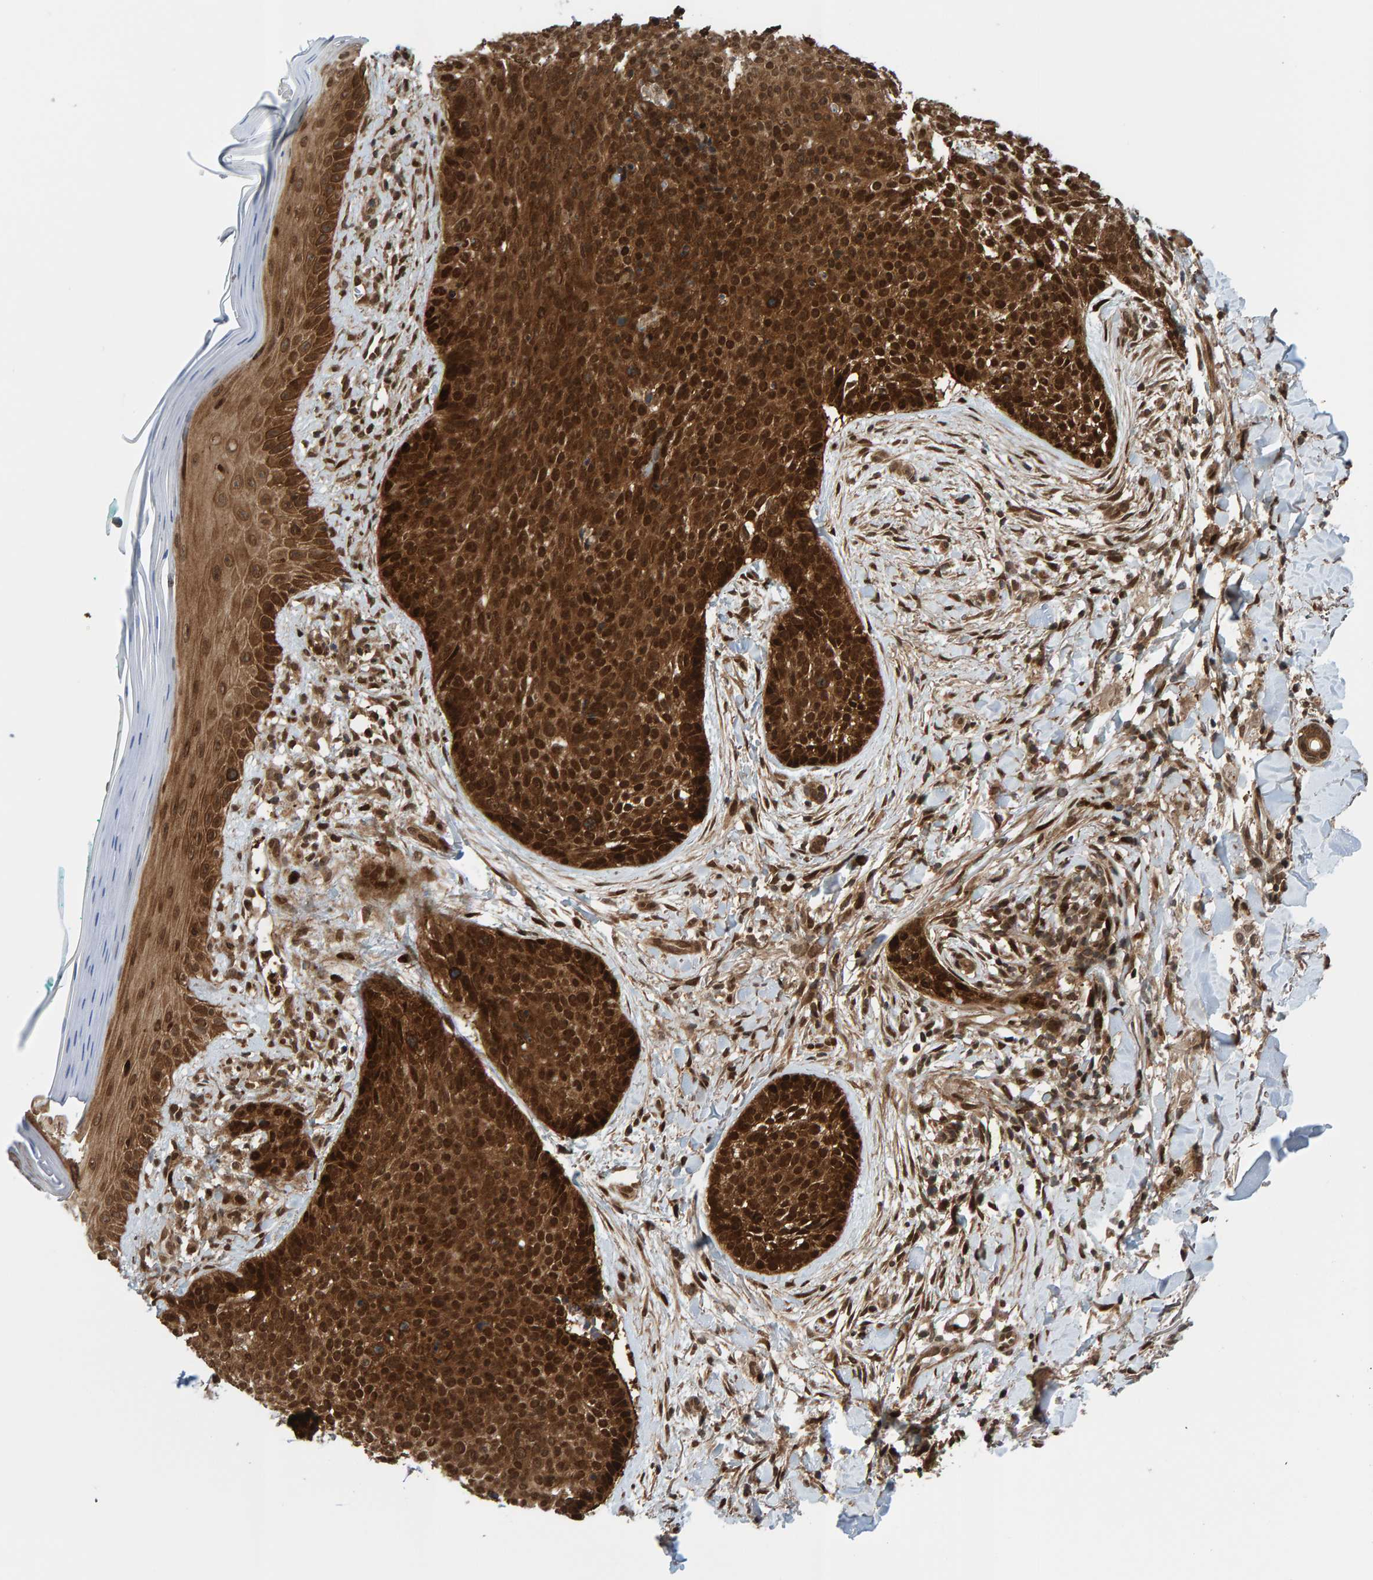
{"staining": {"intensity": "strong", "quantity": ">75%", "location": "cytoplasmic/membranous,nuclear"}, "tissue": "skin cancer", "cell_type": "Tumor cells", "image_type": "cancer", "snomed": [{"axis": "morphology", "description": "Normal tissue, NOS"}, {"axis": "morphology", "description": "Basal cell carcinoma"}, {"axis": "topography", "description": "Skin"}], "caption": "Immunohistochemical staining of human skin basal cell carcinoma demonstrates high levels of strong cytoplasmic/membranous and nuclear expression in approximately >75% of tumor cells.", "gene": "ZNF366", "patient": {"sex": "male", "age": 67}}